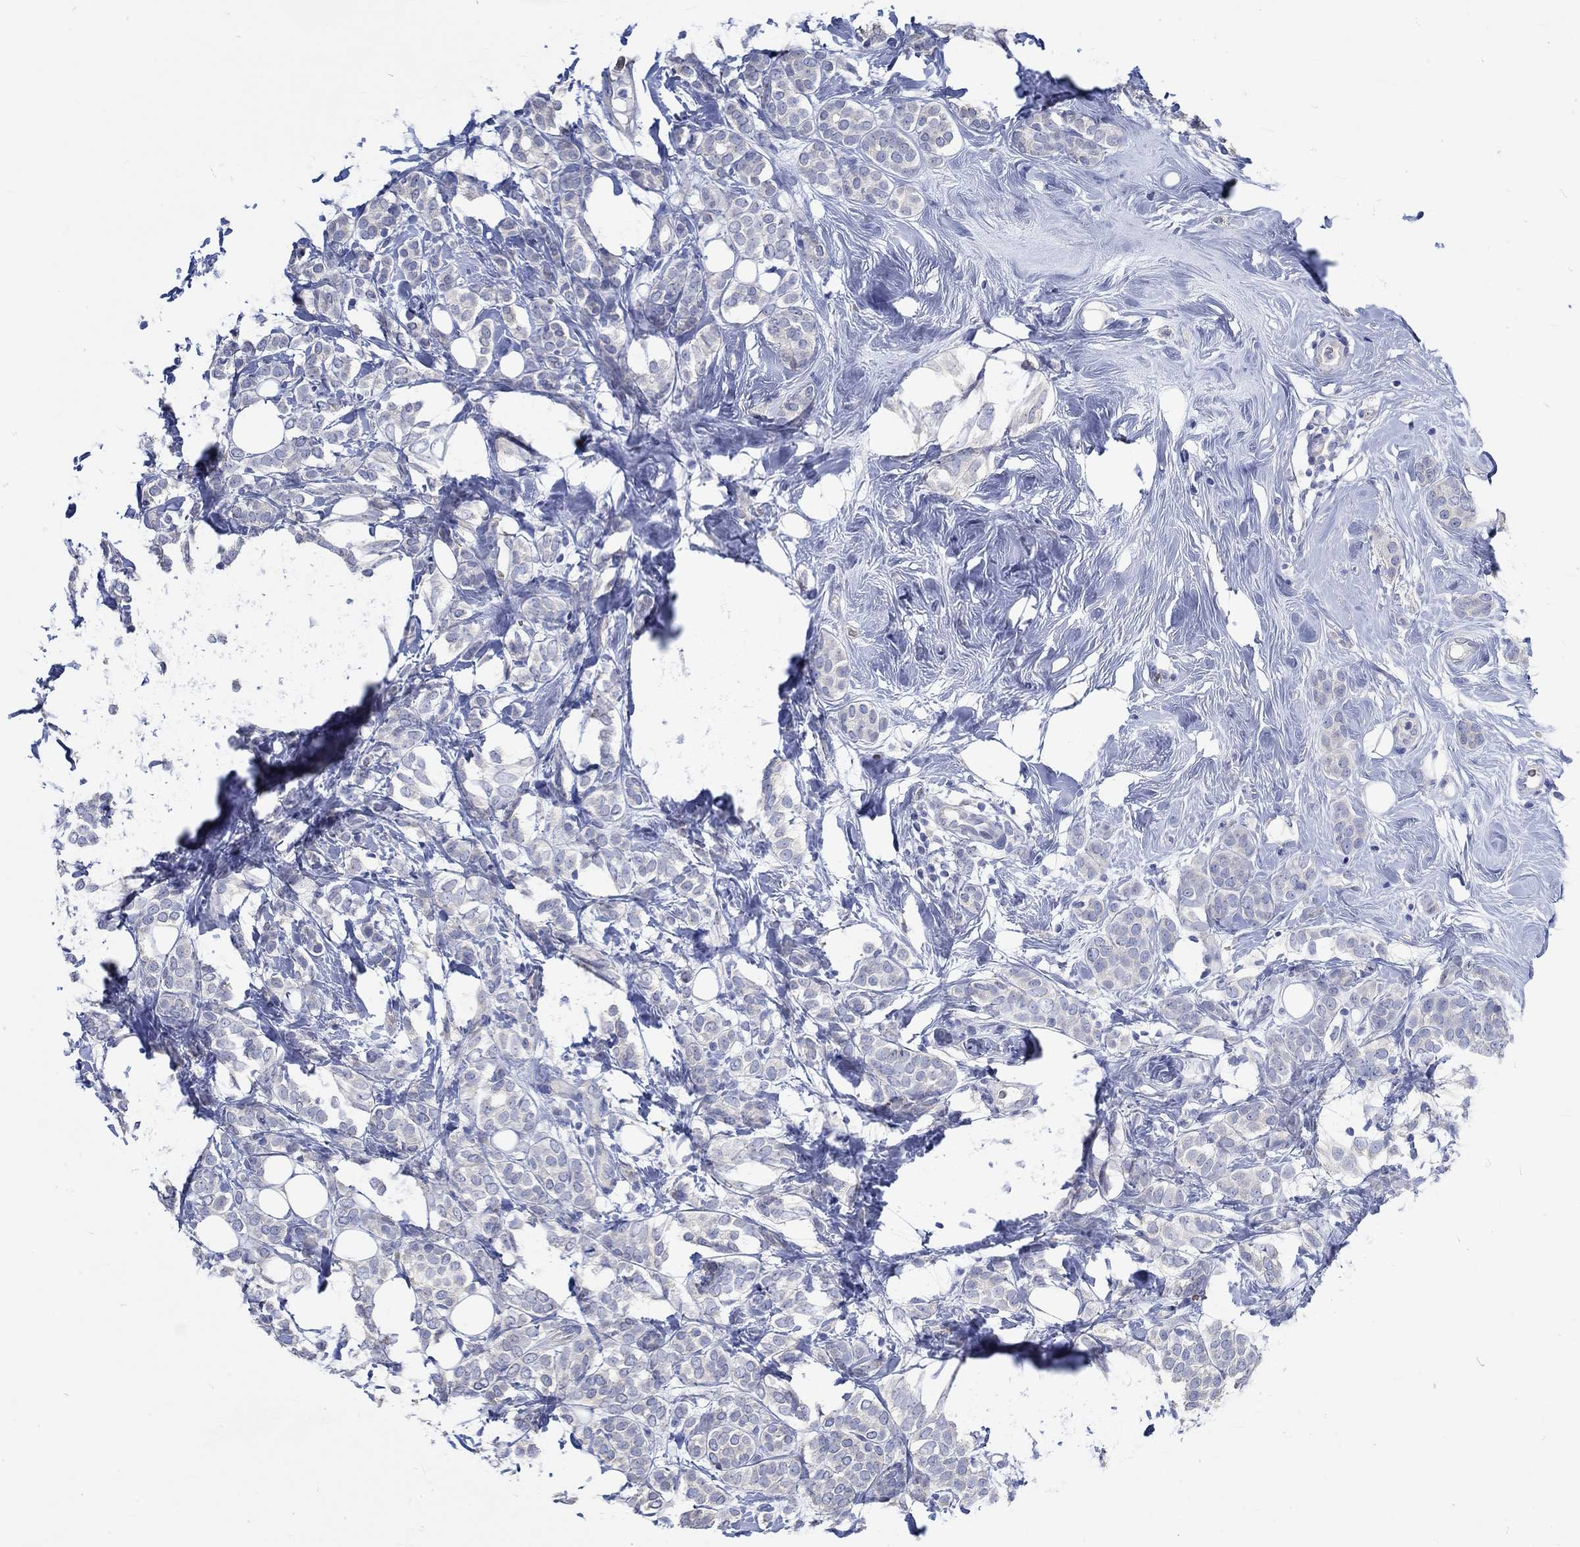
{"staining": {"intensity": "negative", "quantity": "none", "location": "none"}, "tissue": "breast cancer", "cell_type": "Tumor cells", "image_type": "cancer", "snomed": [{"axis": "morphology", "description": "Lobular carcinoma"}, {"axis": "topography", "description": "Breast"}], "caption": "Immunohistochemistry of breast cancer (lobular carcinoma) shows no staining in tumor cells.", "gene": "KCNA1", "patient": {"sex": "female", "age": 49}}